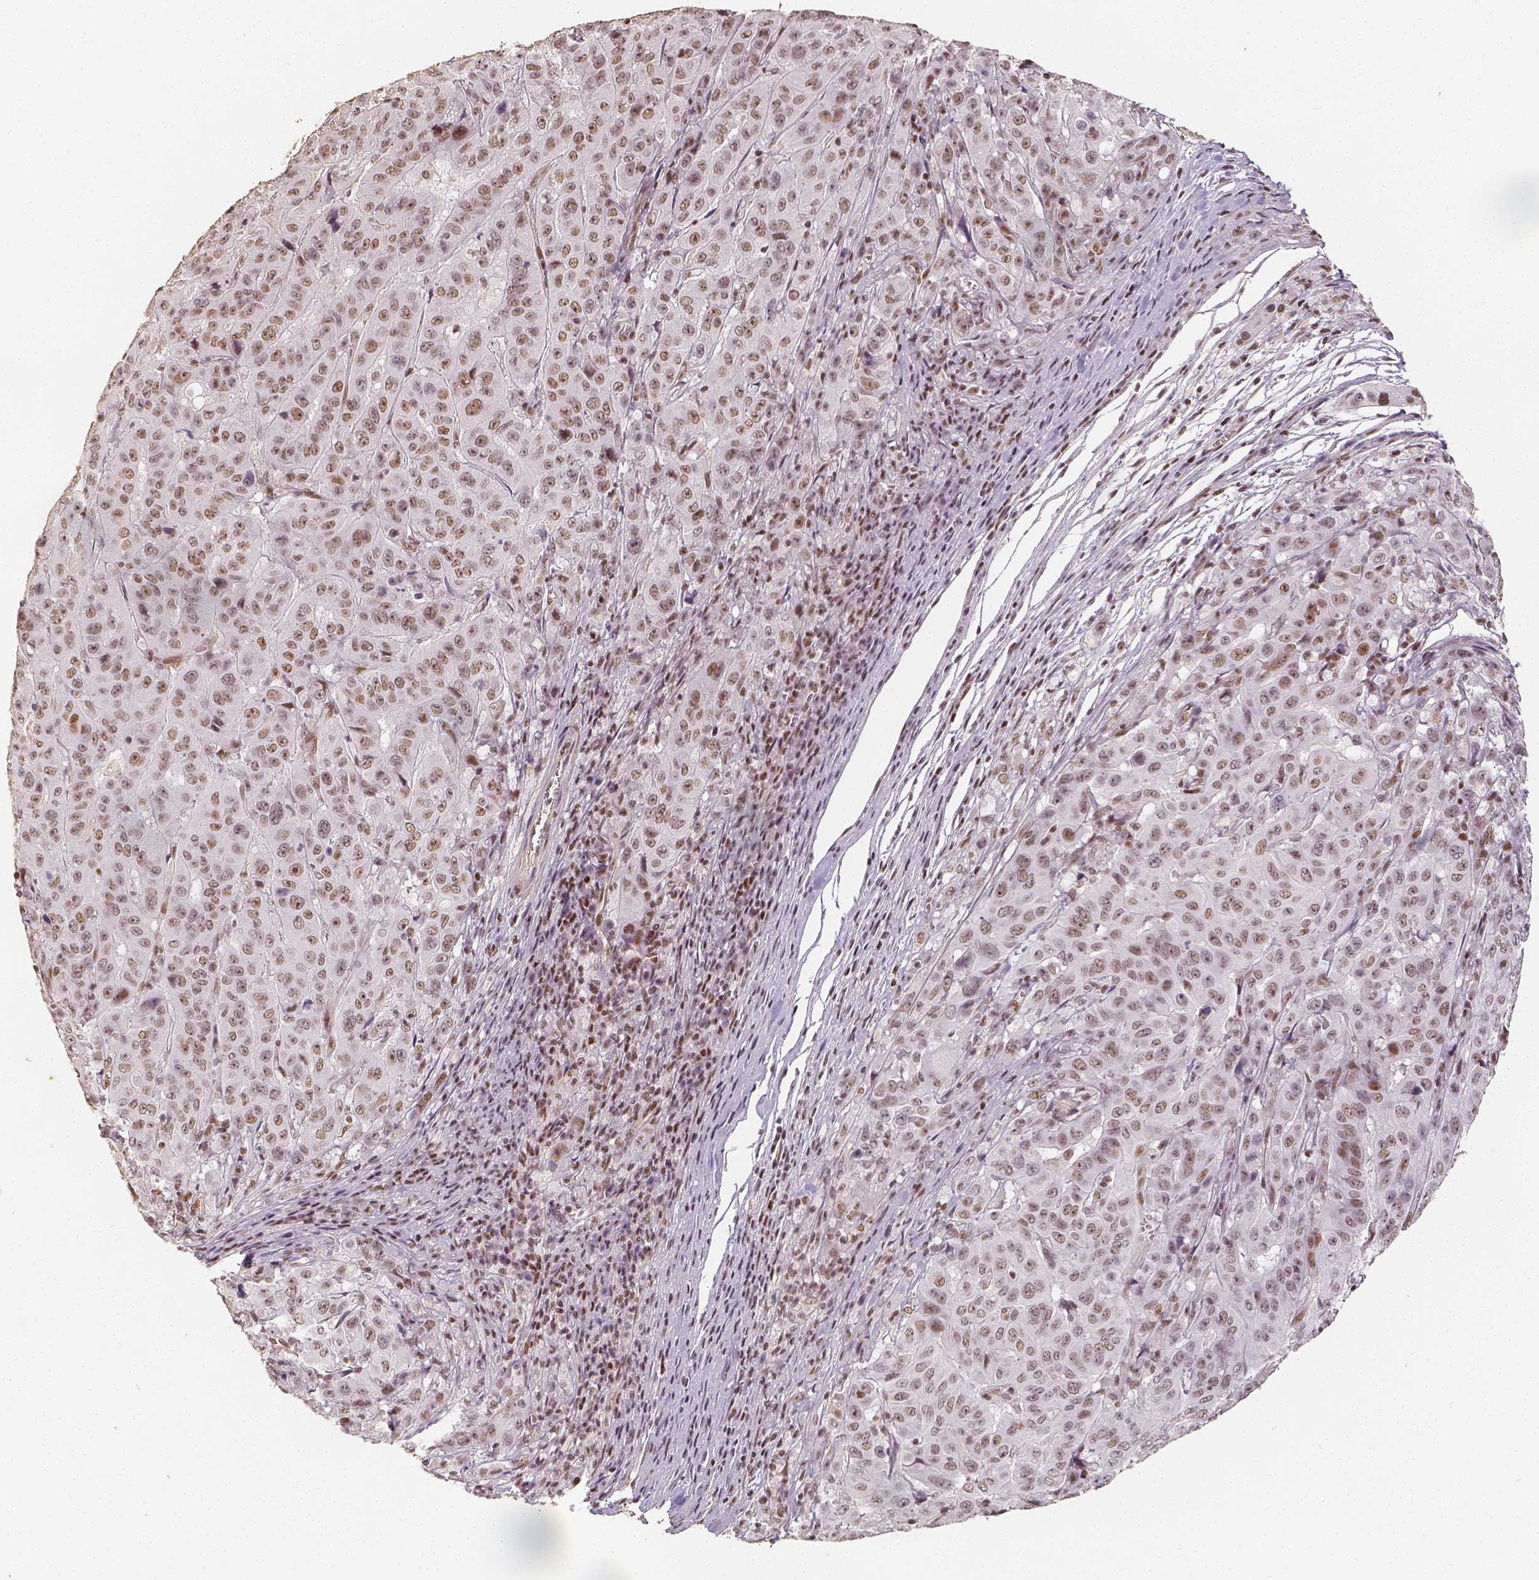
{"staining": {"intensity": "weak", "quantity": ">75%", "location": "nuclear"}, "tissue": "pancreatic cancer", "cell_type": "Tumor cells", "image_type": "cancer", "snomed": [{"axis": "morphology", "description": "Adenocarcinoma, NOS"}, {"axis": "topography", "description": "Pancreas"}], "caption": "Tumor cells demonstrate low levels of weak nuclear staining in about >75% of cells in pancreatic adenocarcinoma.", "gene": "HDAC1", "patient": {"sex": "male", "age": 63}}